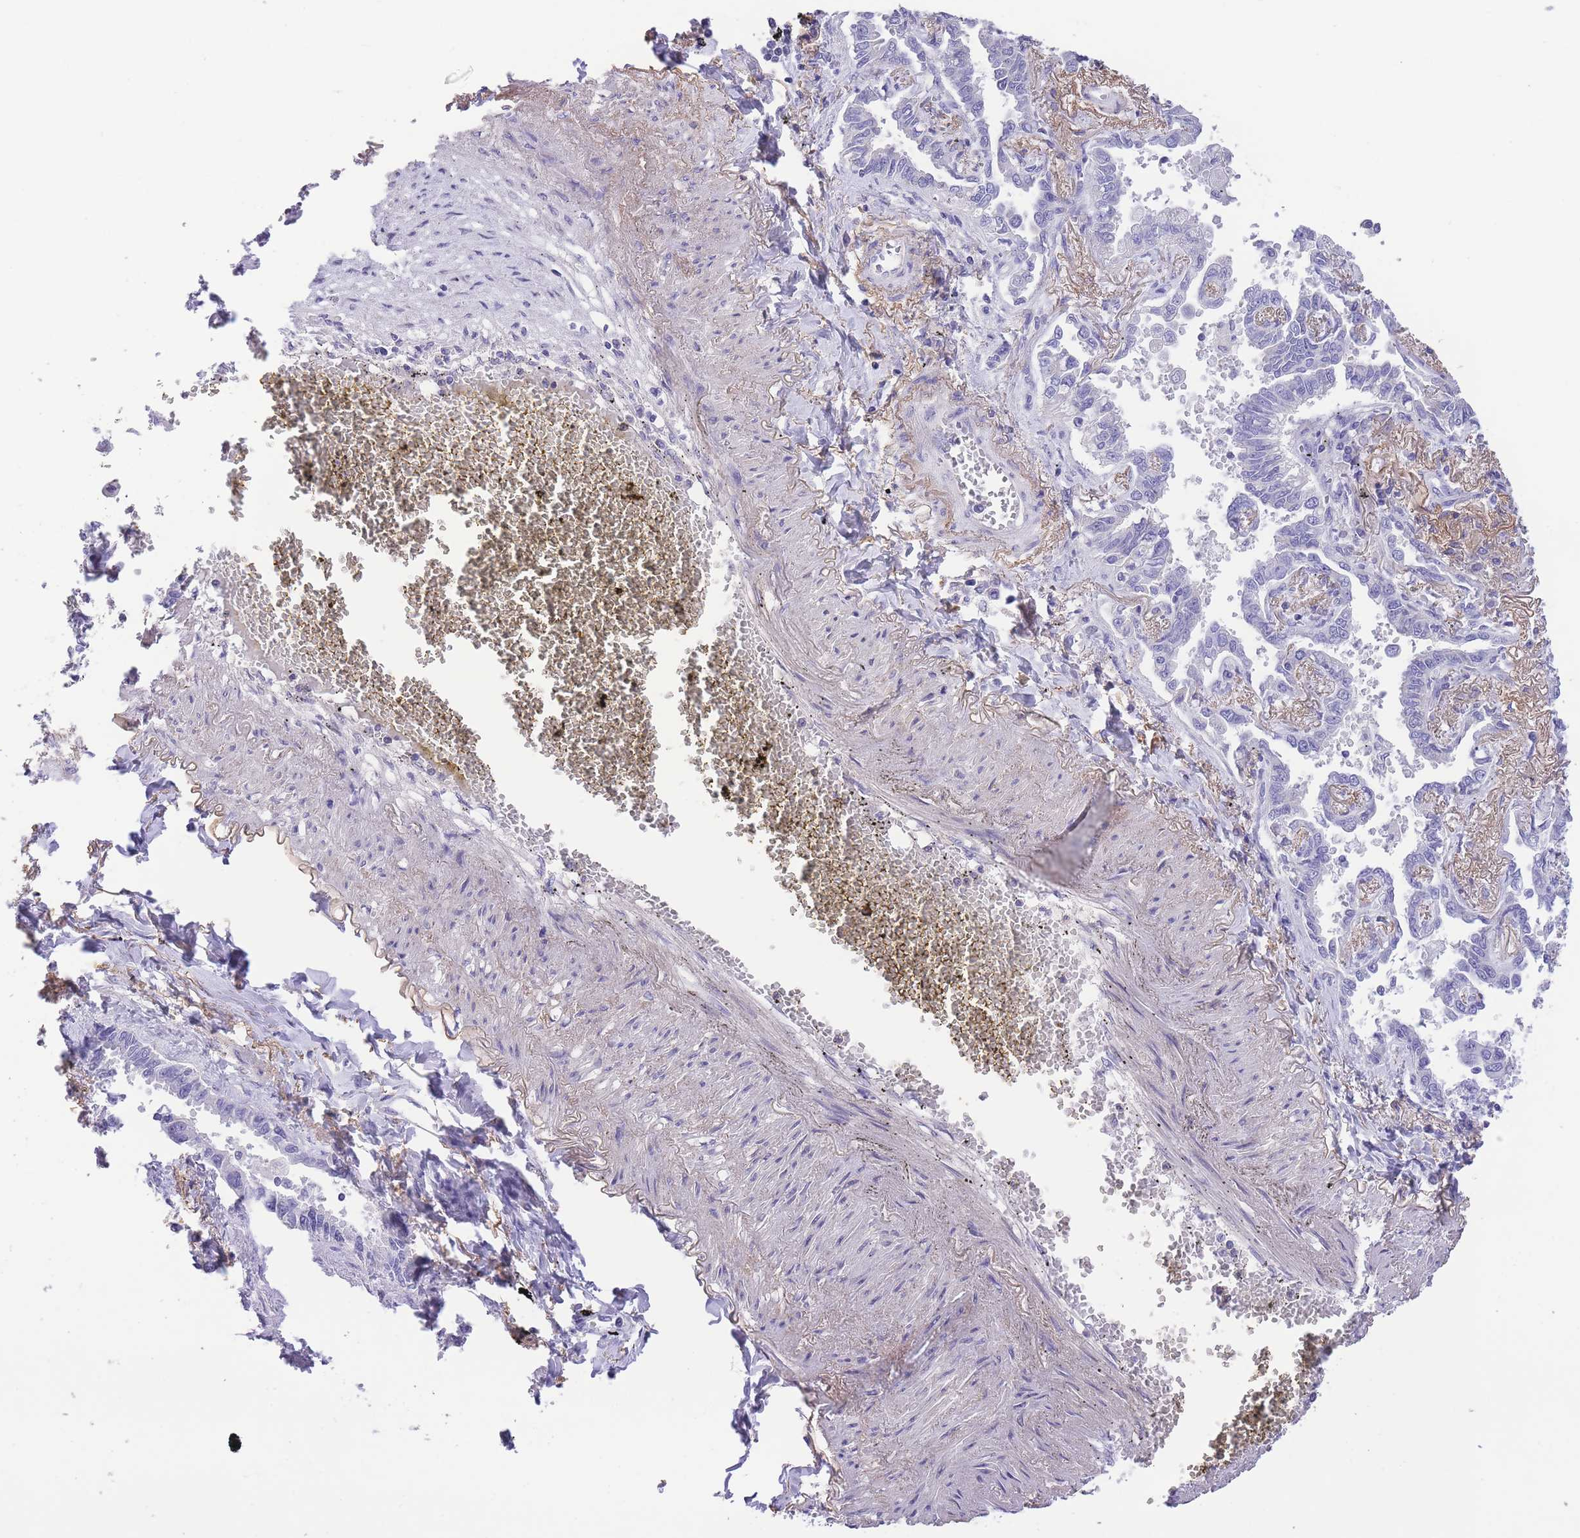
{"staining": {"intensity": "negative", "quantity": "none", "location": "none"}, "tissue": "lung cancer", "cell_type": "Tumor cells", "image_type": "cancer", "snomed": [{"axis": "morphology", "description": "Adenocarcinoma, NOS"}, {"axis": "topography", "description": "Lung"}], "caption": "Immunohistochemical staining of human adenocarcinoma (lung) displays no significant staining in tumor cells.", "gene": "RAI2", "patient": {"sex": "male", "age": 67}}